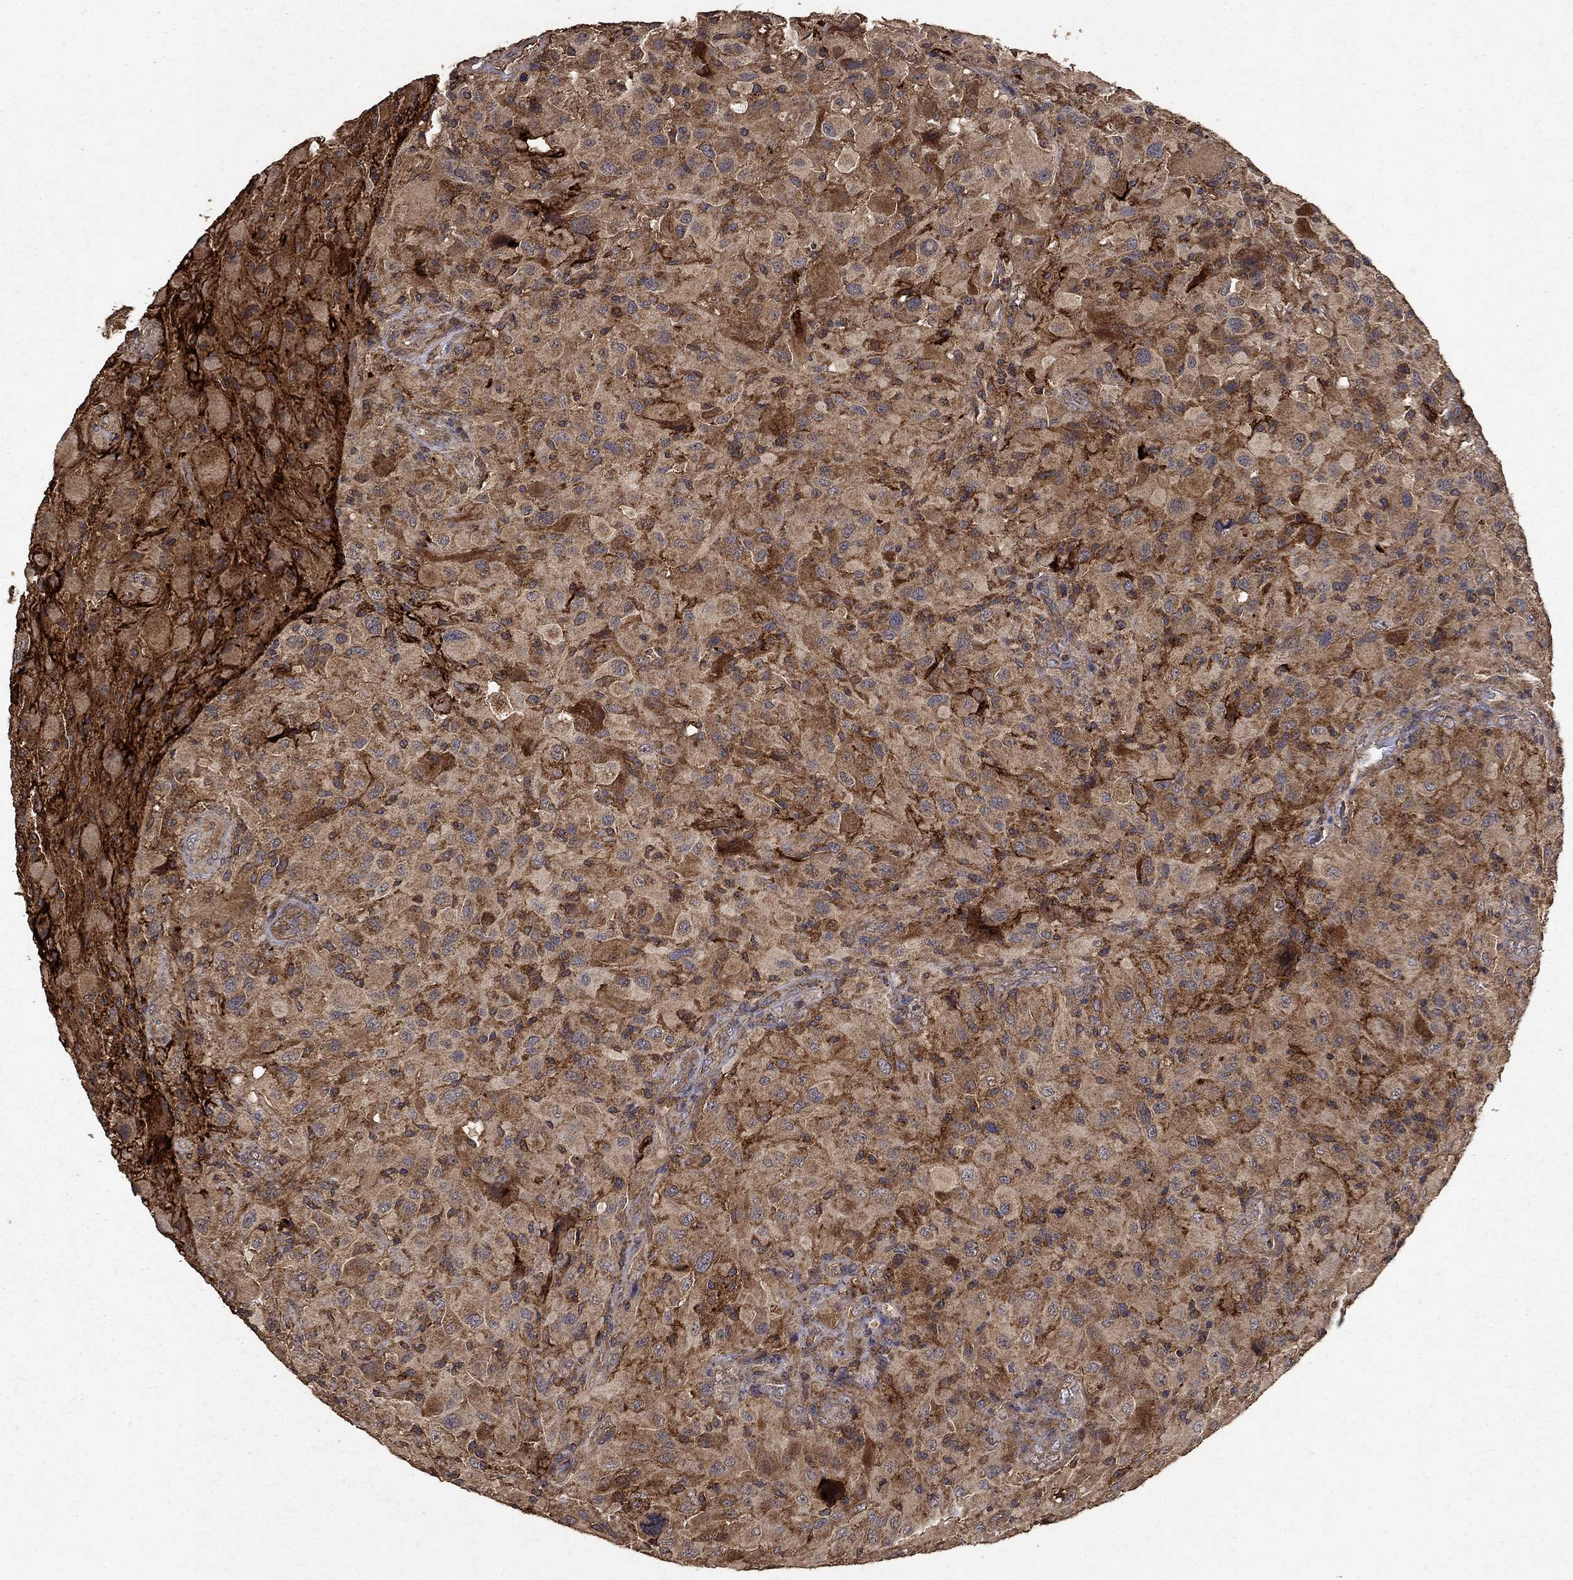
{"staining": {"intensity": "strong", "quantity": "25%-75%", "location": "cytoplasmic/membranous"}, "tissue": "glioma", "cell_type": "Tumor cells", "image_type": "cancer", "snomed": [{"axis": "morphology", "description": "Glioma, malignant, High grade"}, {"axis": "topography", "description": "Cerebral cortex"}], "caption": "The micrograph exhibits a brown stain indicating the presence of a protein in the cytoplasmic/membranous of tumor cells in malignant high-grade glioma.", "gene": "IFRD1", "patient": {"sex": "male", "age": 35}}